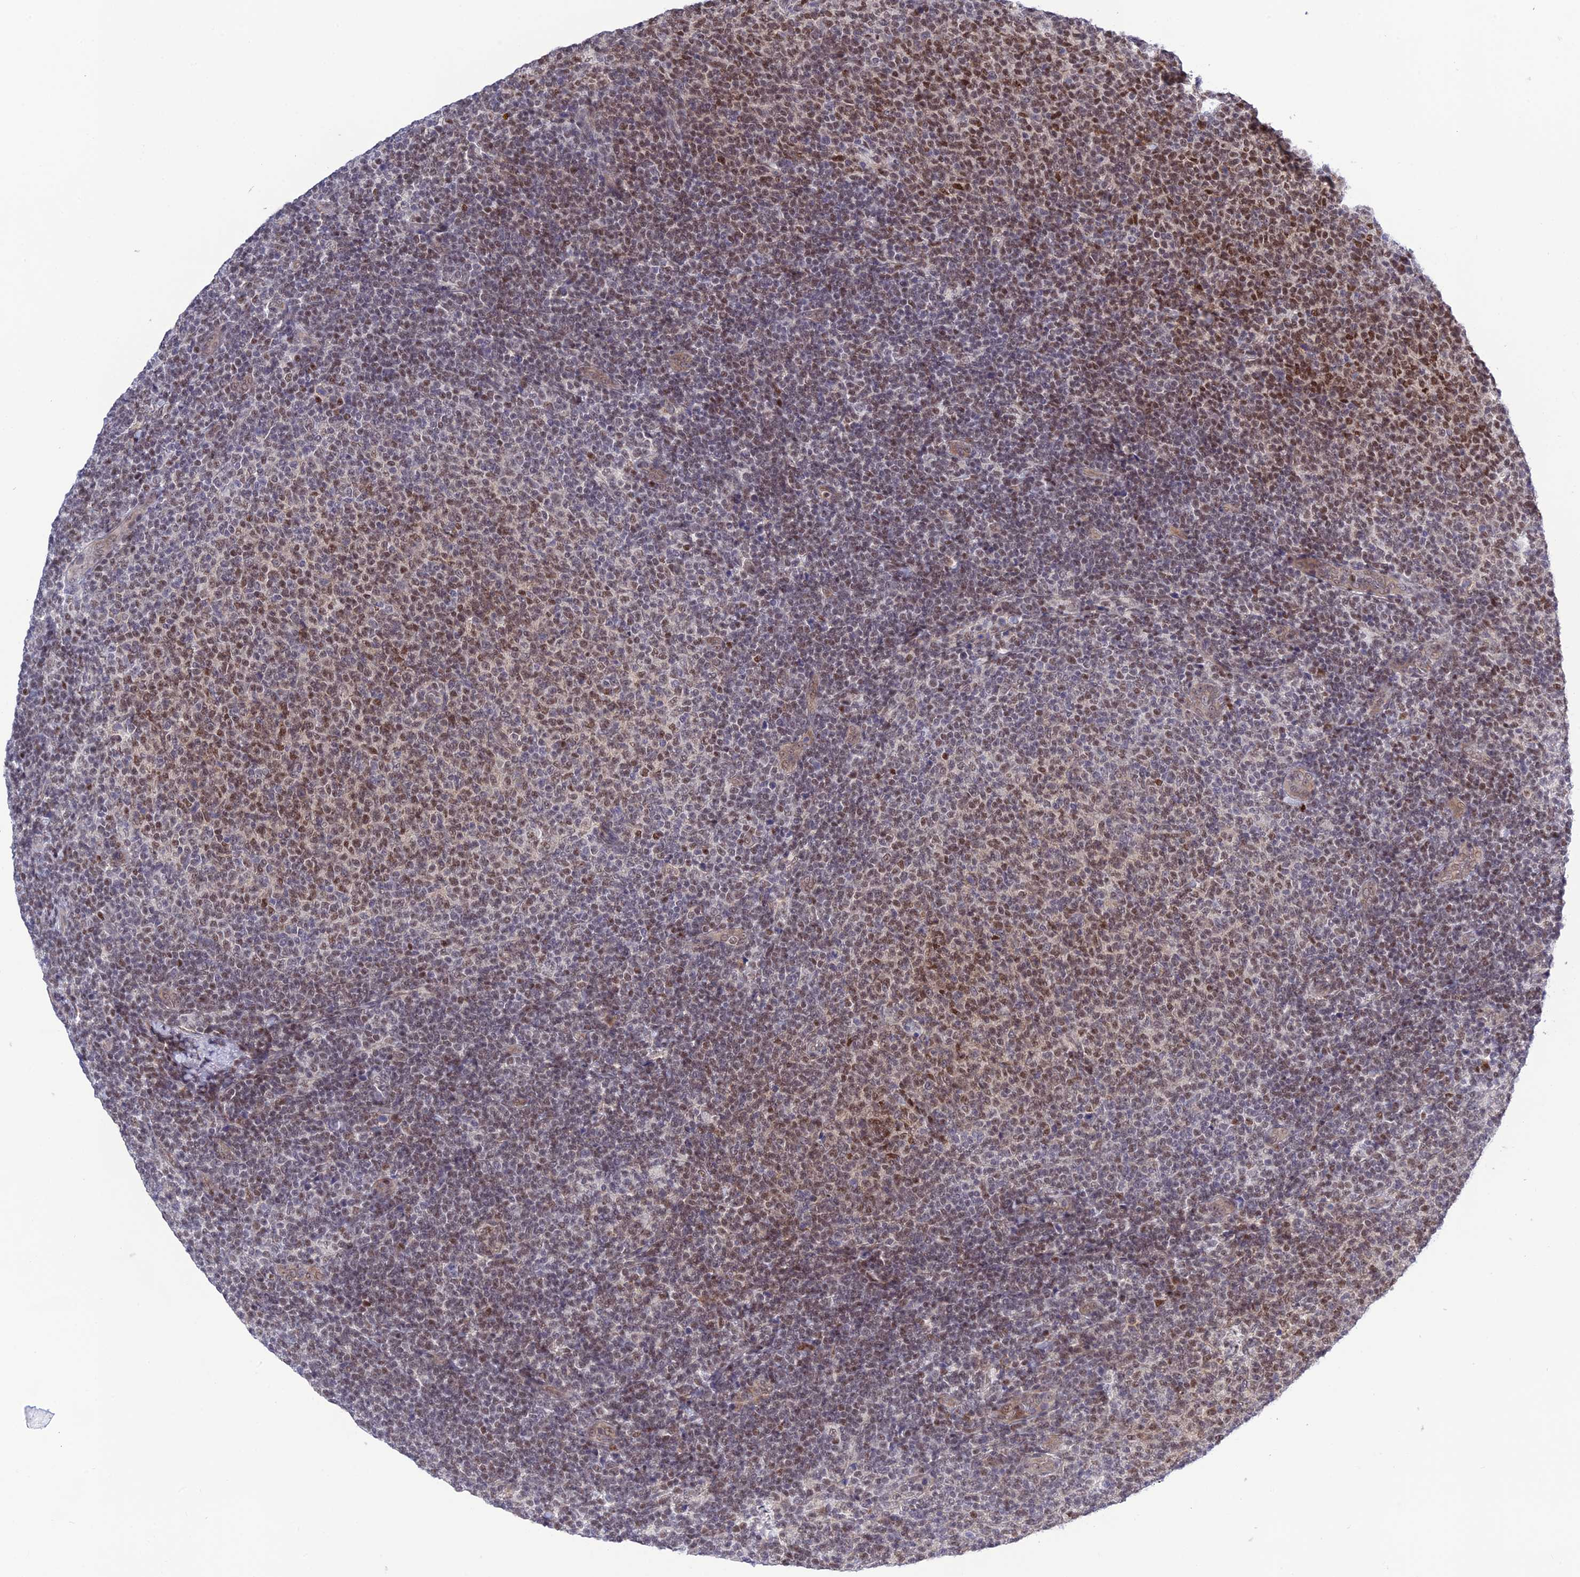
{"staining": {"intensity": "moderate", "quantity": "25%-75%", "location": "nuclear"}, "tissue": "lymphoma", "cell_type": "Tumor cells", "image_type": "cancer", "snomed": [{"axis": "morphology", "description": "Malignant lymphoma, non-Hodgkin's type, Low grade"}, {"axis": "topography", "description": "Lymph node"}], "caption": "Moderate nuclear expression for a protein is appreciated in approximately 25%-75% of tumor cells of lymphoma using IHC.", "gene": "TCEA1", "patient": {"sex": "male", "age": 66}}